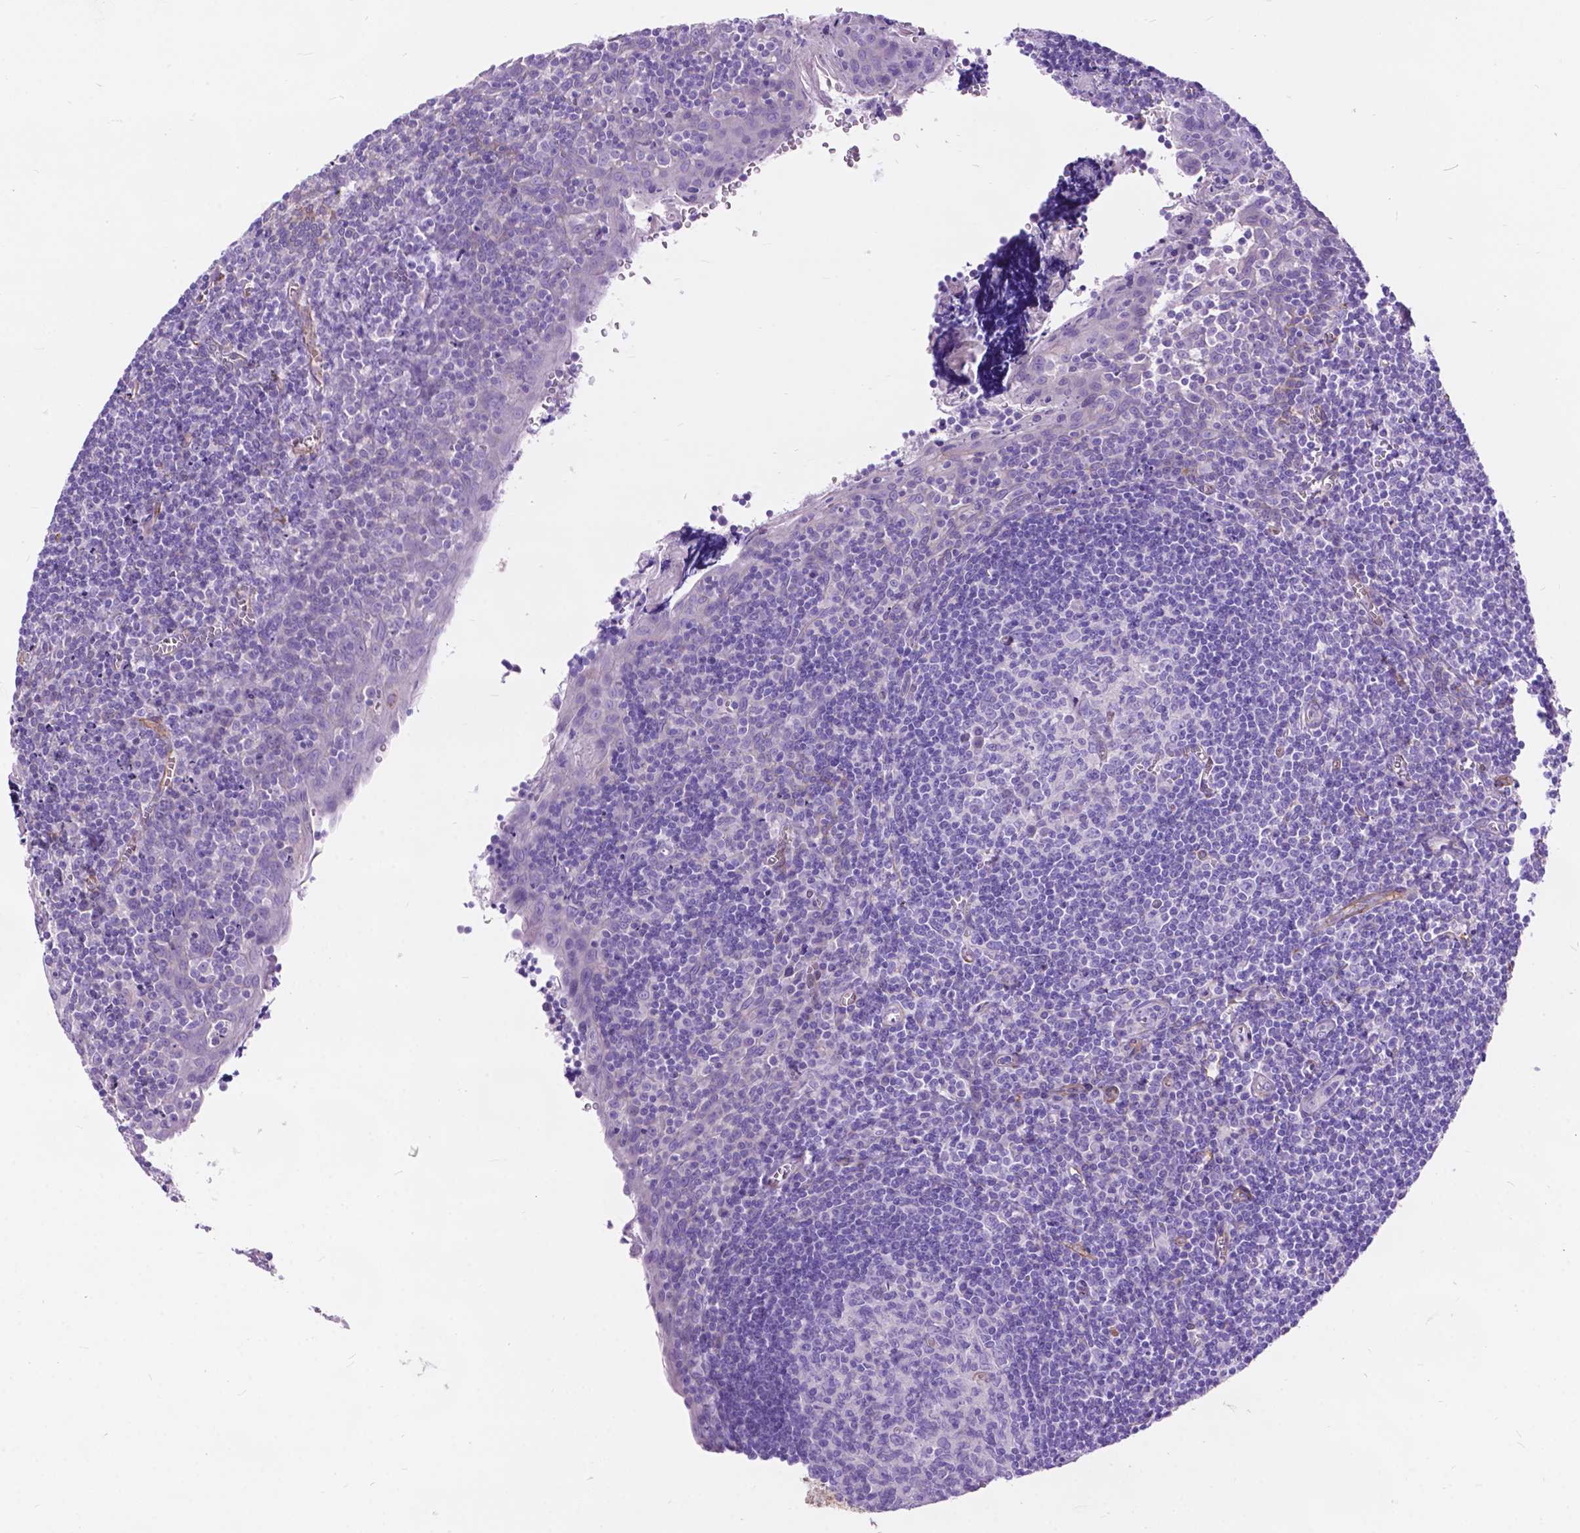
{"staining": {"intensity": "negative", "quantity": "none", "location": "none"}, "tissue": "tonsil", "cell_type": "Germinal center cells", "image_type": "normal", "snomed": [{"axis": "morphology", "description": "Normal tissue, NOS"}, {"axis": "morphology", "description": "Inflammation, NOS"}, {"axis": "topography", "description": "Tonsil"}], "caption": "Normal tonsil was stained to show a protein in brown. There is no significant expression in germinal center cells. The staining was performed using DAB to visualize the protein expression in brown, while the nuclei were stained in blue with hematoxylin (Magnification: 20x).", "gene": "PCDHA12", "patient": {"sex": "female", "age": 31}}